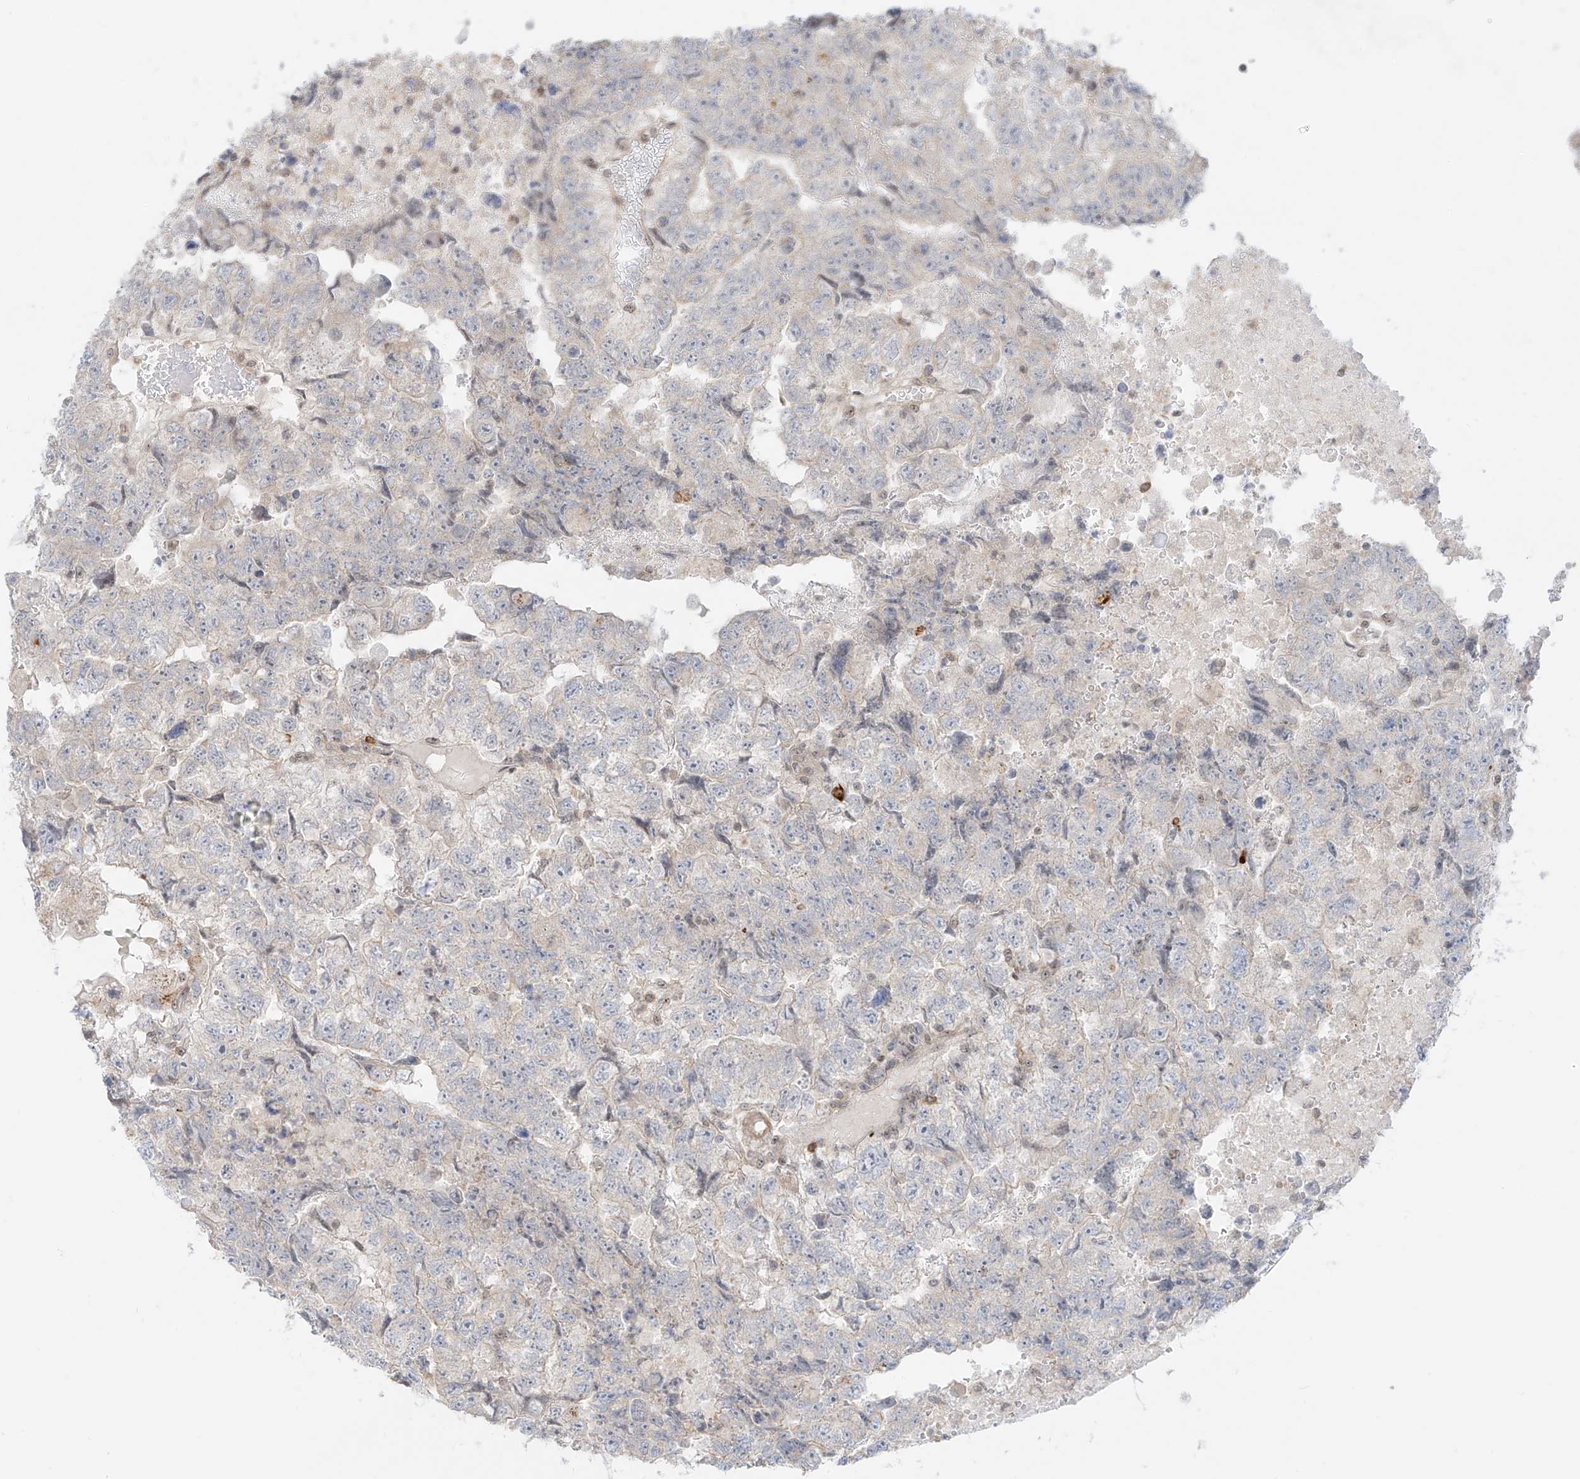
{"staining": {"intensity": "negative", "quantity": "none", "location": "none"}, "tissue": "testis cancer", "cell_type": "Tumor cells", "image_type": "cancer", "snomed": [{"axis": "morphology", "description": "Carcinoma, Embryonal, NOS"}, {"axis": "topography", "description": "Testis"}], "caption": "A micrograph of human embryonal carcinoma (testis) is negative for staining in tumor cells.", "gene": "ZNF512", "patient": {"sex": "male", "age": 36}}